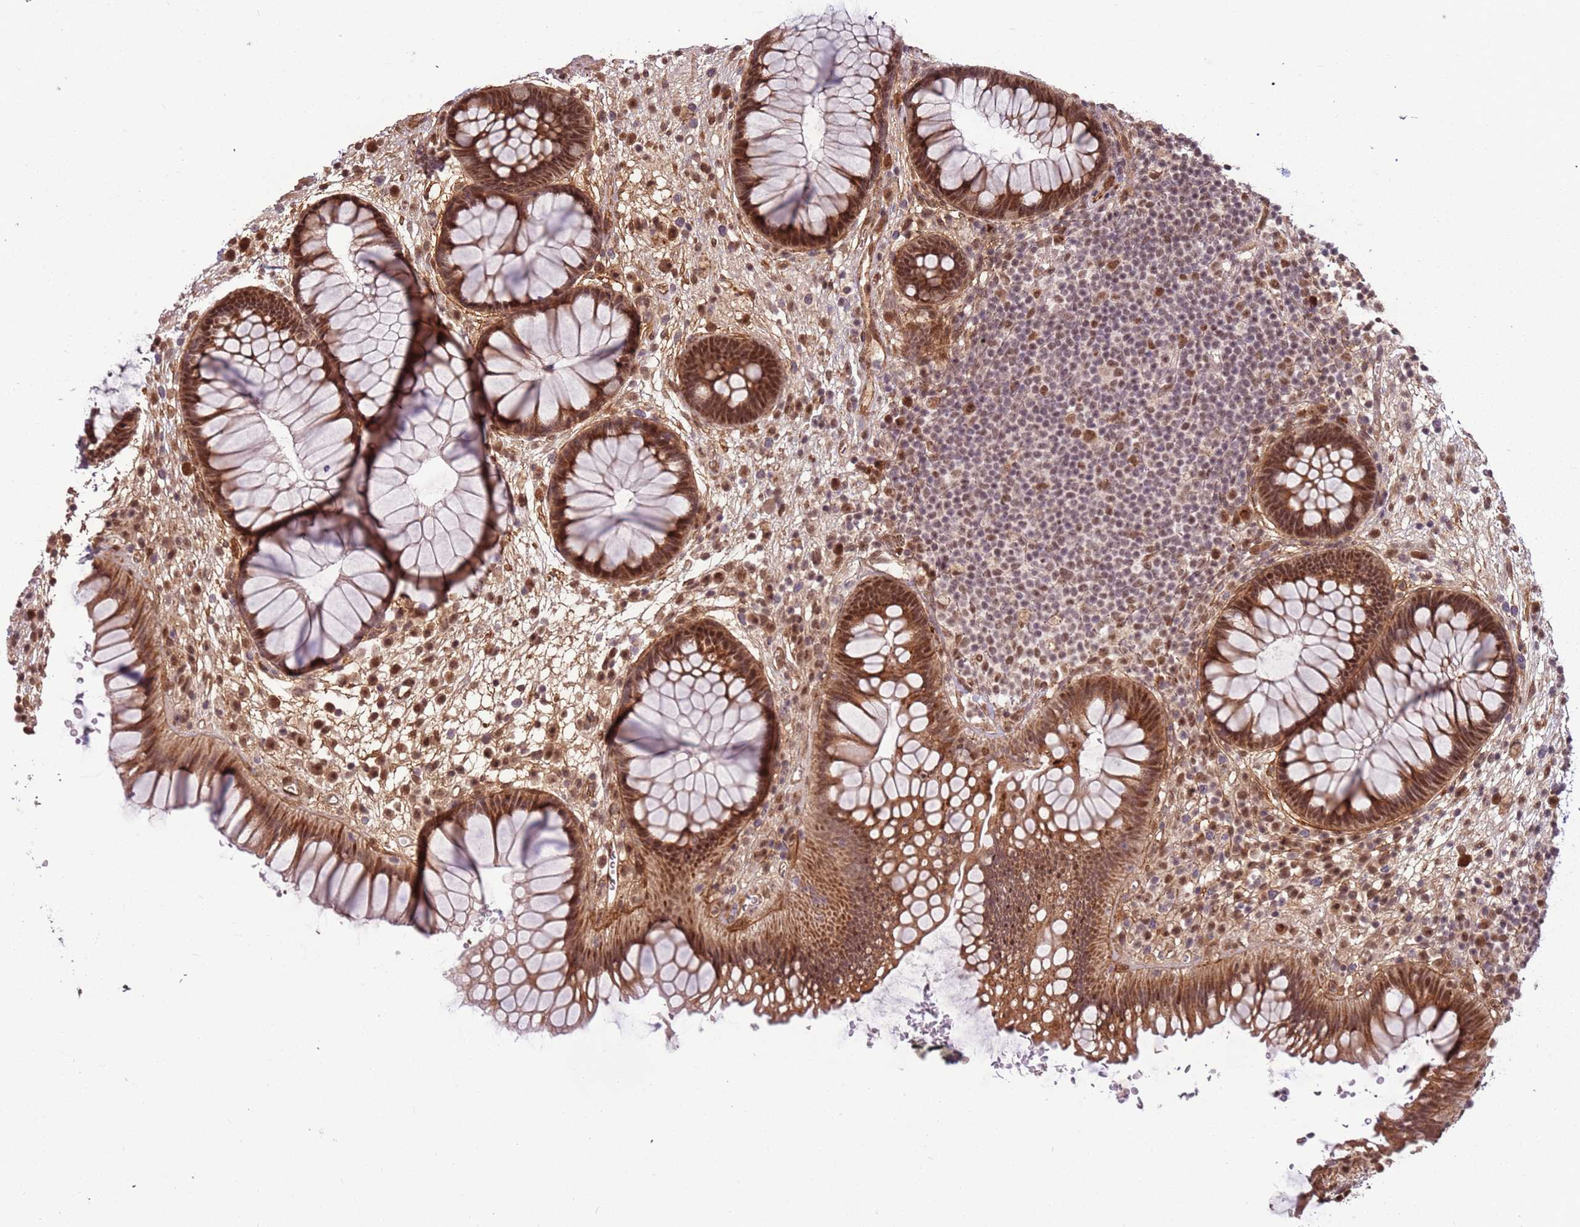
{"staining": {"intensity": "moderate", "quantity": ">75%", "location": "cytoplasmic/membranous,nuclear"}, "tissue": "rectum", "cell_type": "Glandular cells", "image_type": "normal", "snomed": [{"axis": "morphology", "description": "Normal tissue, NOS"}, {"axis": "topography", "description": "Rectum"}], "caption": "Approximately >75% of glandular cells in benign human rectum reveal moderate cytoplasmic/membranous,nuclear protein staining as visualized by brown immunohistochemical staining.", "gene": "POLR3H", "patient": {"sex": "male", "age": 51}}